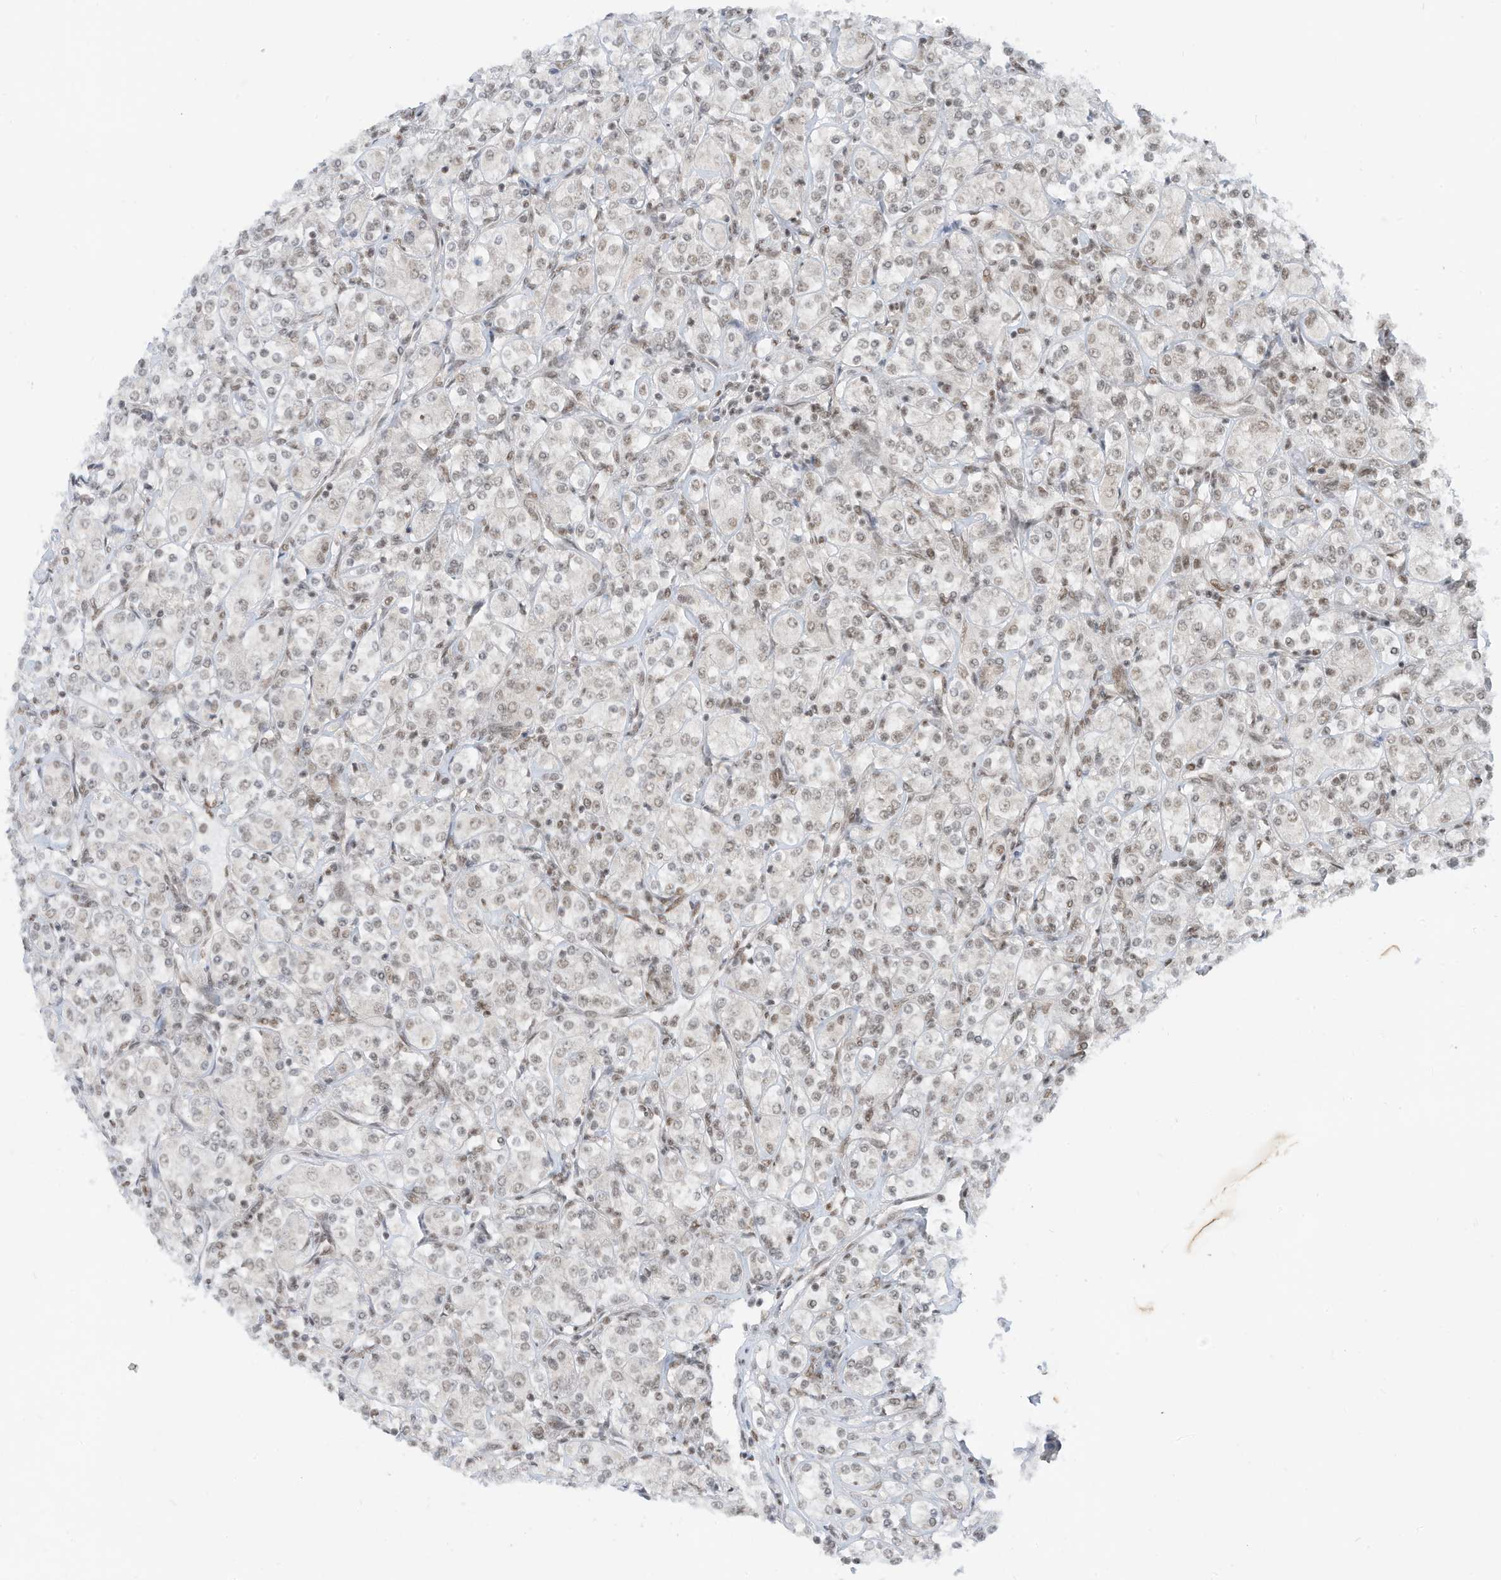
{"staining": {"intensity": "negative", "quantity": "none", "location": "none"}, "tissue": "renal cancer", "cell_type": "Tumor cells", "image_type": "cancer", "snomed": [{"axis": "morphology", "description": "Adenocarcinoma, NOS"}, {"axis": "topography", "description": "Kidney"}], "caption": "An immunohistochemistry (IHC) photomicrograph of renal cancer (adenocarcinoma) is shown. There is no staining in tumor cells of renal cancer (adenocarcinoma). (DAB (3,3'-diaminobenzidine) immunohistochemistry with hematoxylin counter stain).", "gene": "AURKAIP1", "patient": {"sex": "male", "age": 77}}